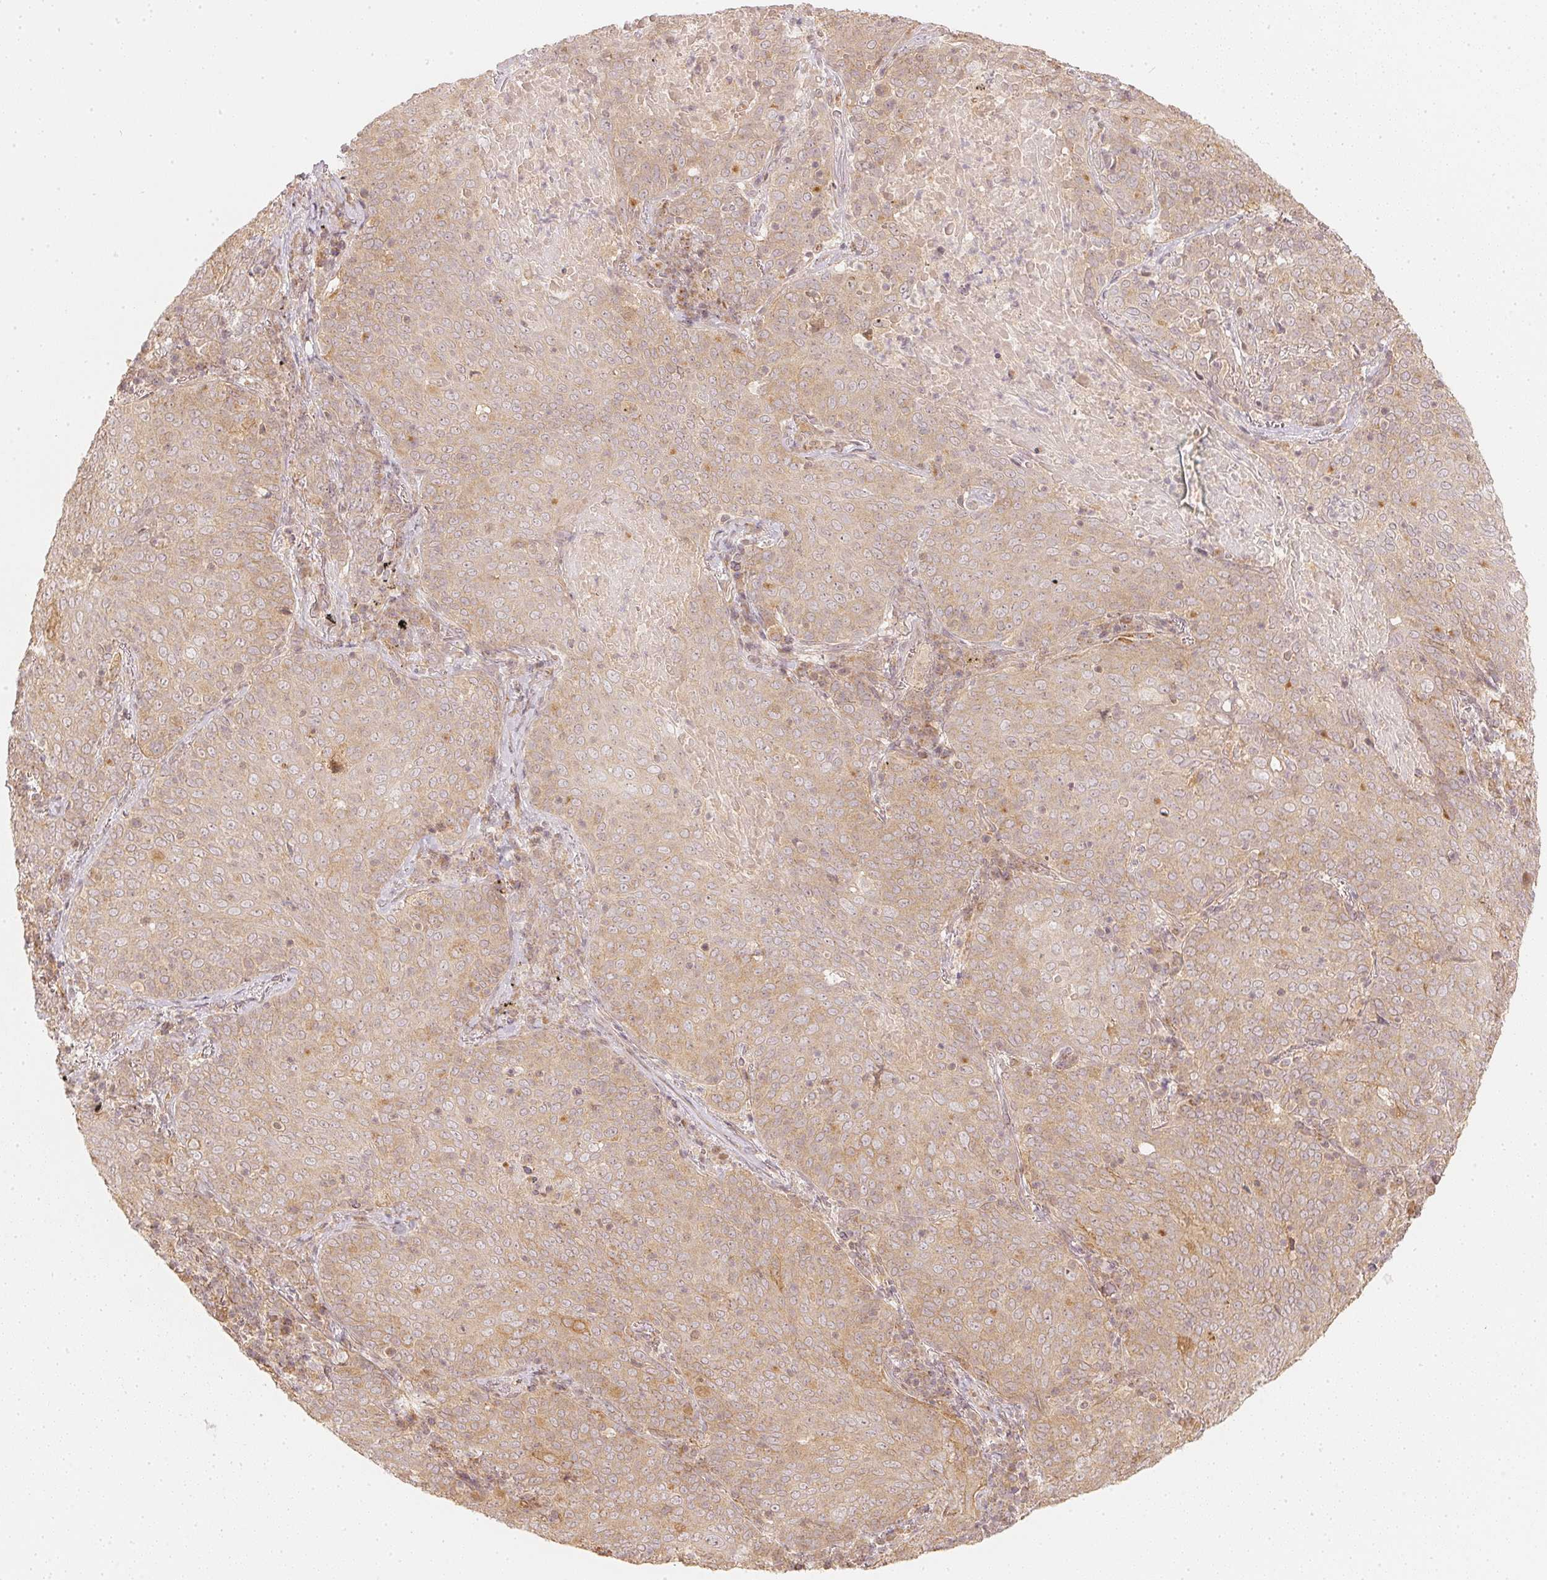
{"staining": {"intensity": "moderate", "quantity": ">75%", "location": "cytoplasmic/membranous"}, "tissue": "lung cancer", "cell_type": "Tumor cells", "image_type": "cancer", "snomed": [{"axis": "morphology", "description": "Squamous cell carcinoma, NOS"}, {"axis": "topography", "description": "Lung"}], "caption": "A photomicrograph of squamous cell carcinoma (lung) stained for a protein demonstrates moderate cytoplasmic/membranous brown staining in tumor cells.", "gene": "WDR54", "patient": {"sex": "male", "age": 82}}